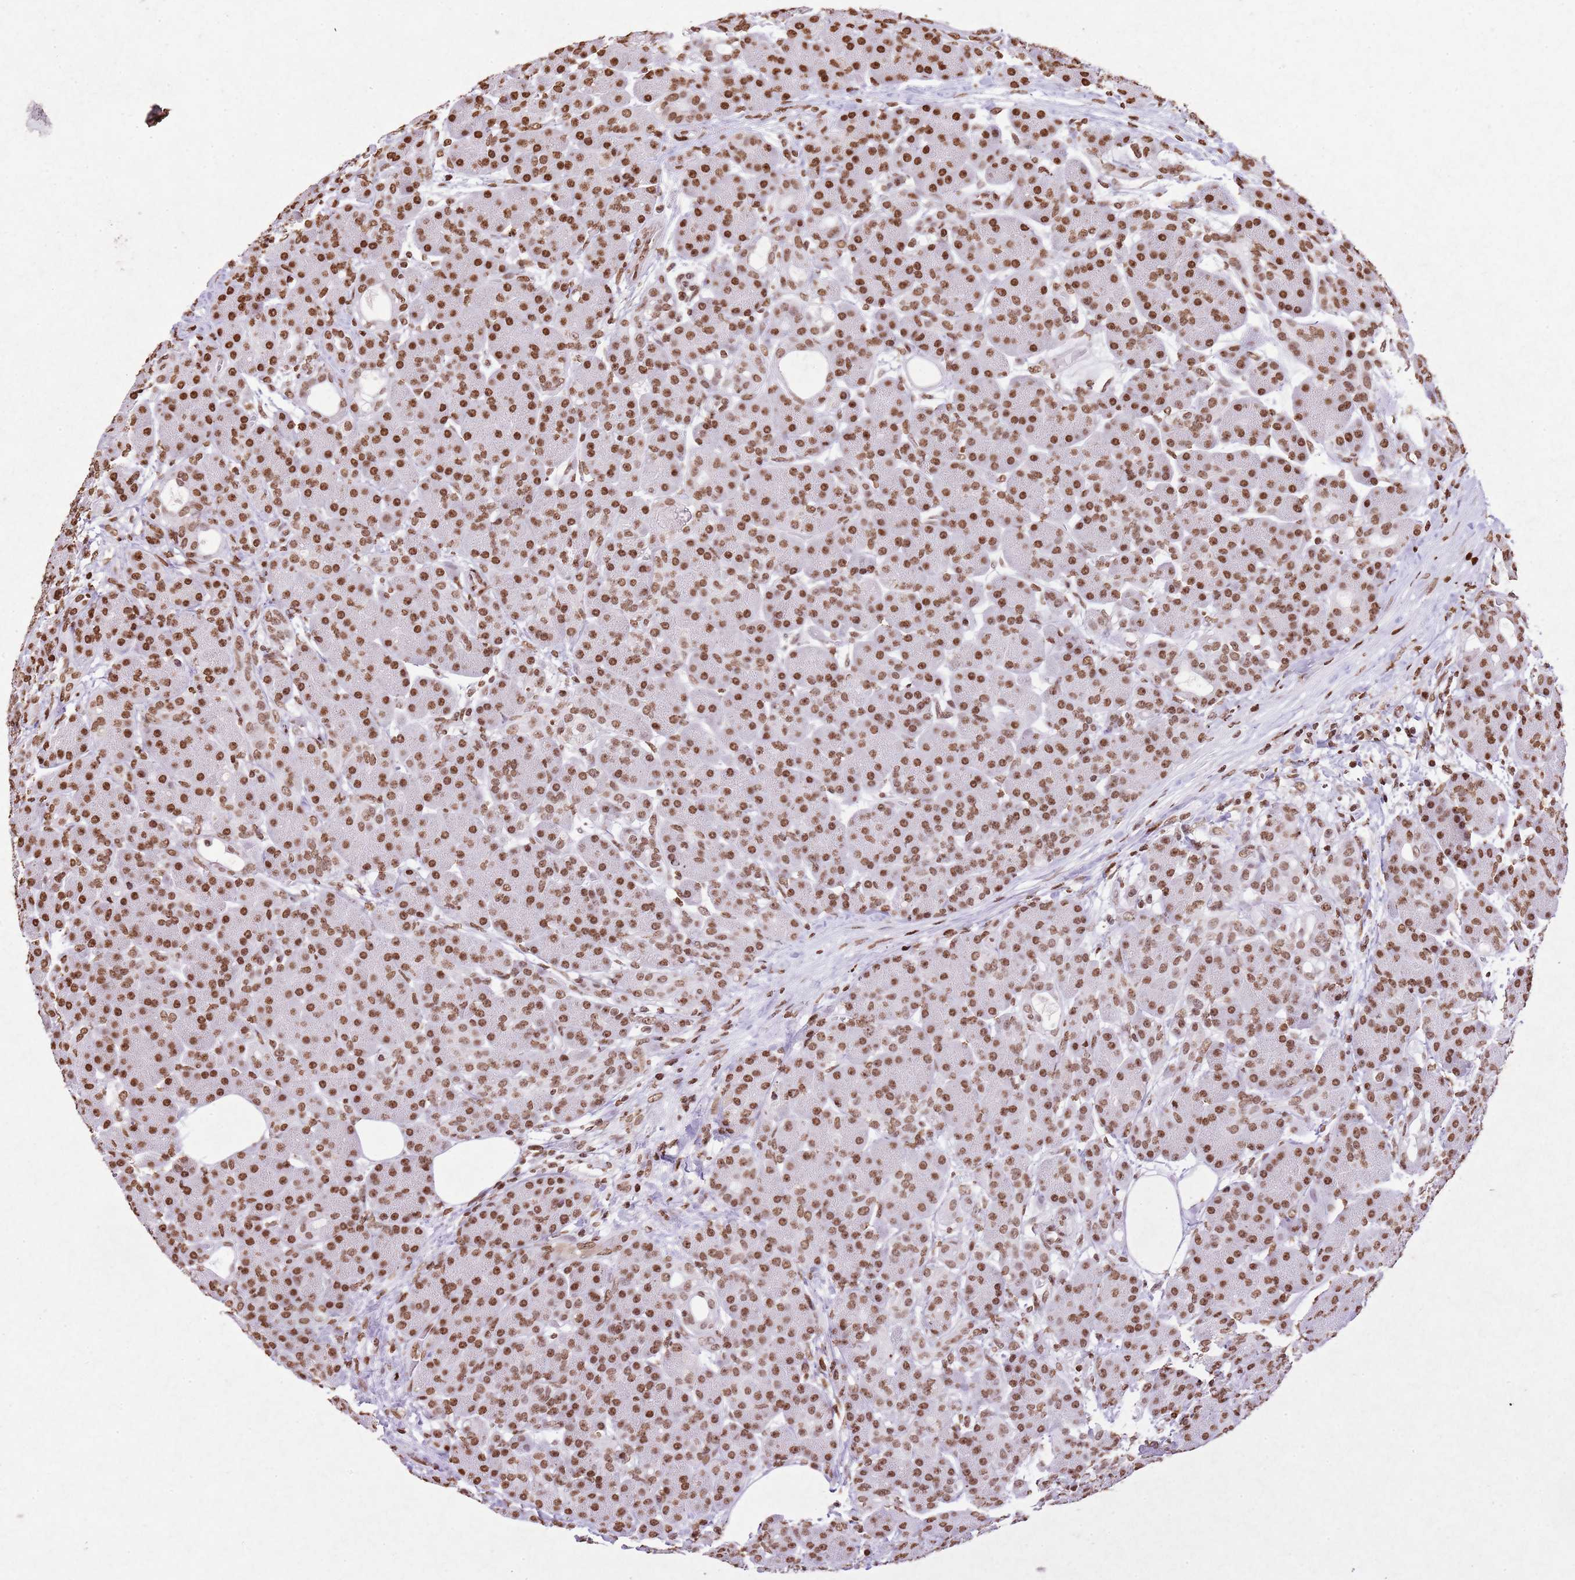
{"staining": {"intensity": "strong", "quantity": ">75%", "location": "nuclear"}, "tissue": "pancreas", "cell_type": "Exocrine glandular cells", "image_type": "normal", "snomed": [{"axis": "morphology", "description": "Normal tissue, NOS"}, {"axis": "topography", "description": "Pancreas"}], "caption": "Exocrine glandular cells display high levels of strong nuclear expression in about >75% of cells in unremarkable human pancreas.", "gene": "BMAL1", "patient": {"sex": "male", "age": 63}}